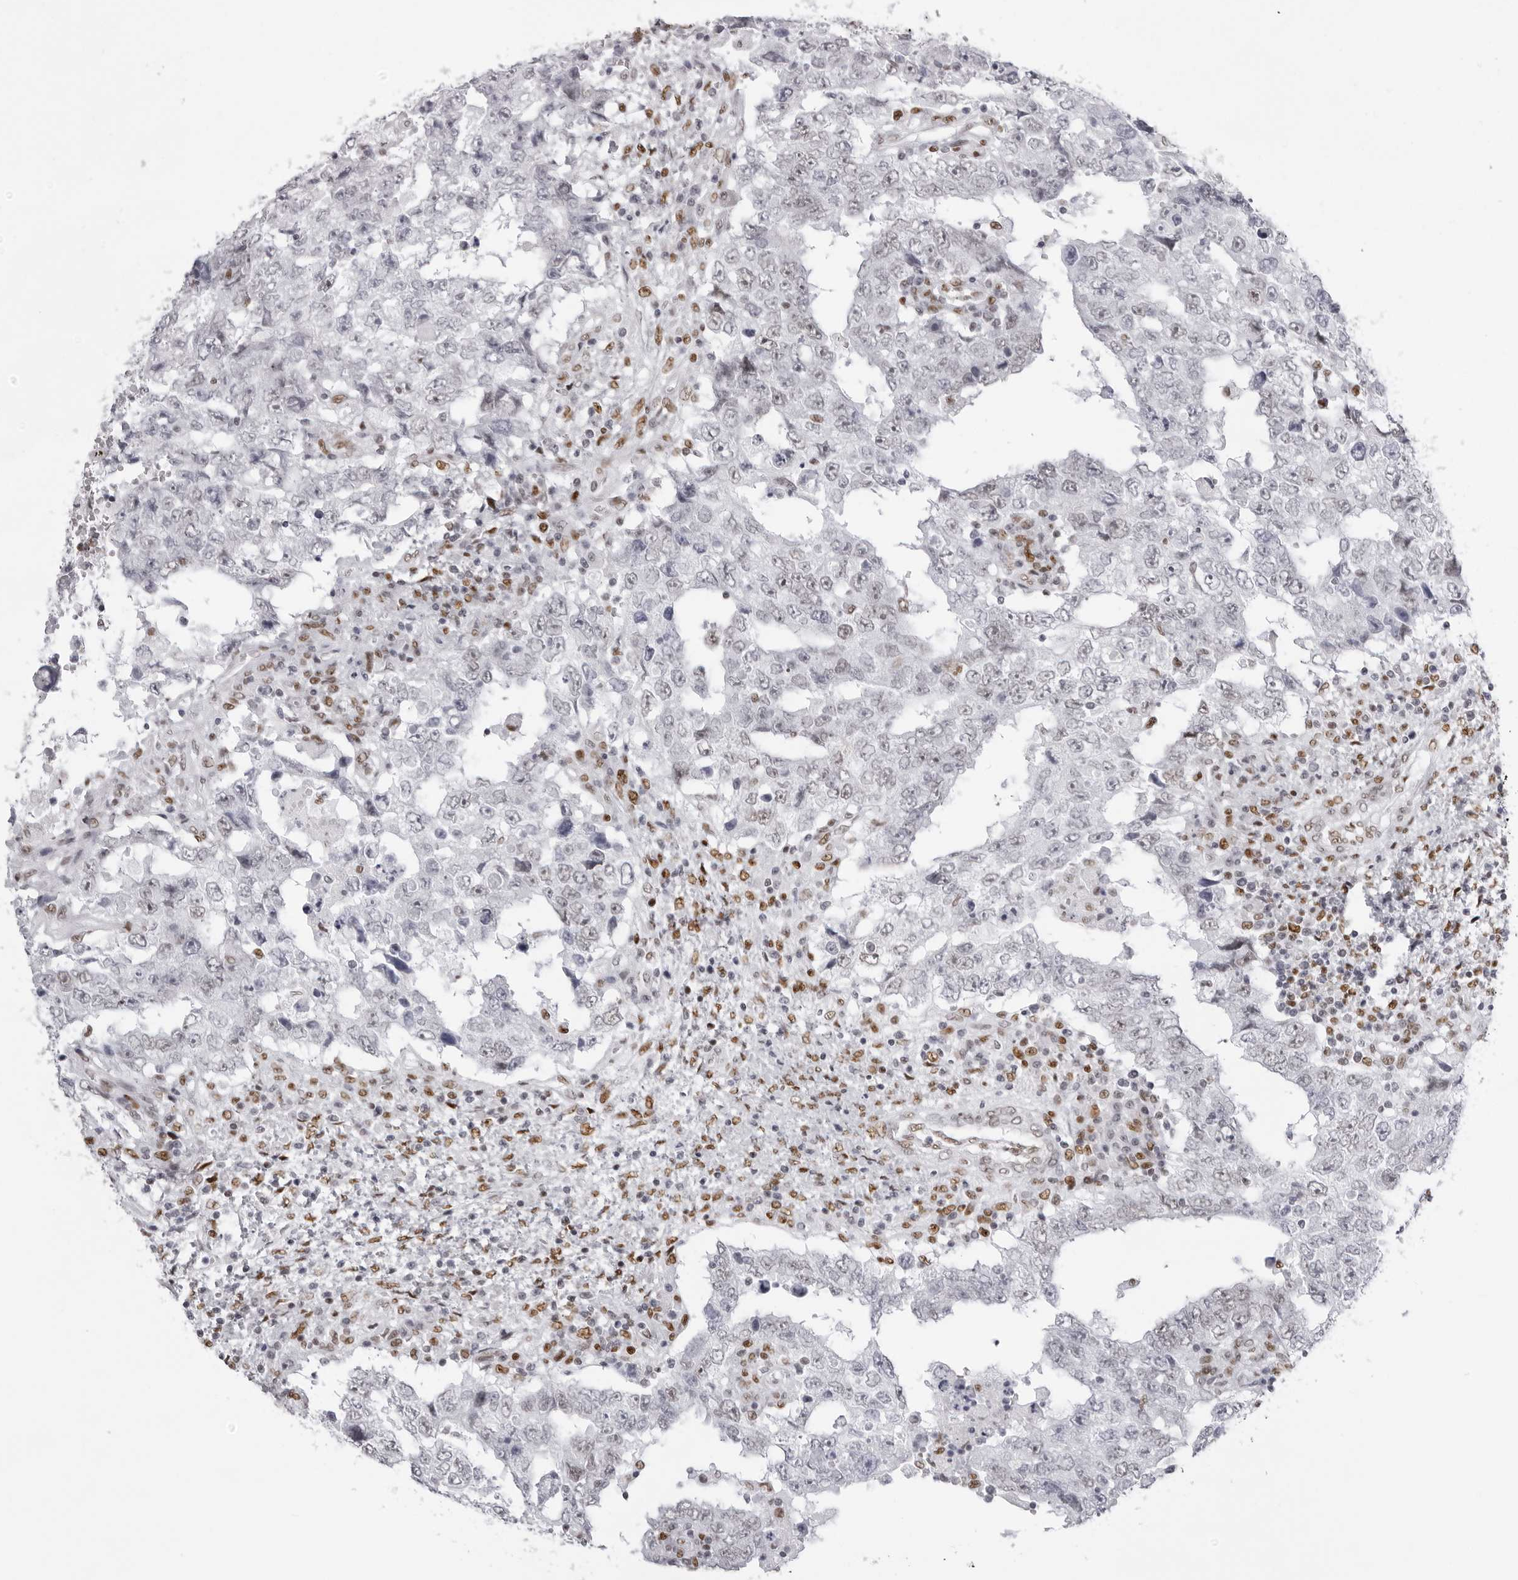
{"staining": {"intensity": "negative", "quantity": "none", "location": "none"}, "tissue": "testis cancer", "cell_type": "Tumor cells", "image_type": "cancer", "snomed": [{"axis": "morphology", "description": "Carcinoma, Embryonal, NOS"}, {"axis": "topography", "description": "Testis"}], "caption": "This micrograph is of testis cancer (embryonal carcinoma) stained with IHC to label a protein in brown with the nuclei are counter-stained blue. There is no positivity in tumor cells.", "gene": "IRF2BP2", "patient": {"sex": "male", "age": 26}}